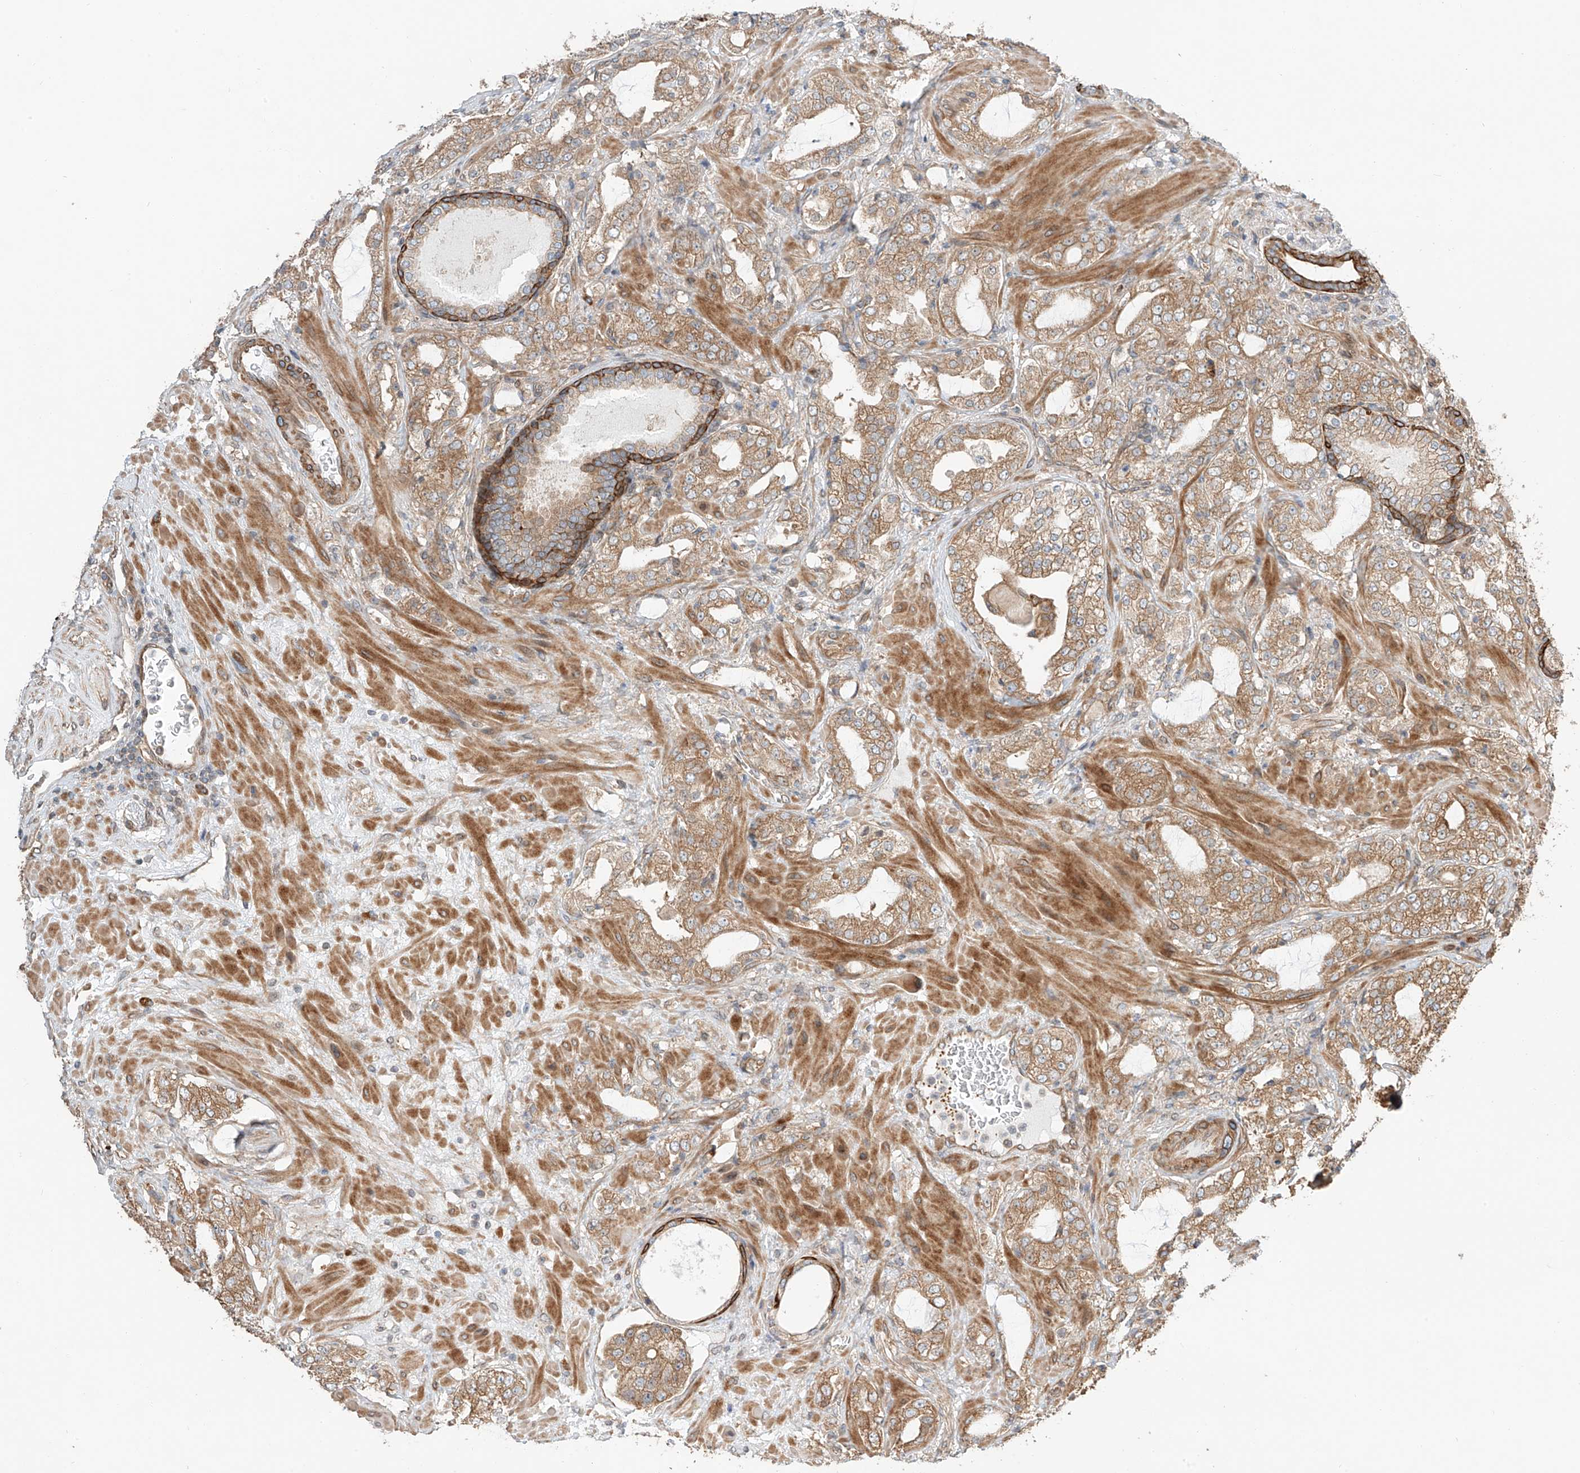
{"staining": {"intensity": "moderate", "quantity": ">75%", "location": "cytoplasmic/membranous"}, "tissue": "prostate cancer", "cell_type": "Tumor cells", "image_type": "cancer", "snomed": [{"axis": "morphology", "description": "Adenocarcinoma, High grade"}, {"axis": "topography", "description": "Prostate"}], "caption": "Moderate cytoplasmic/membranous expression for a protein is identified in approximately >75% of tumor cells of prostate high-grade adenocarcinoma using immunohistochemistry.", "gene": "CEP162", "patient": {"sex": "male", "age": 64}}